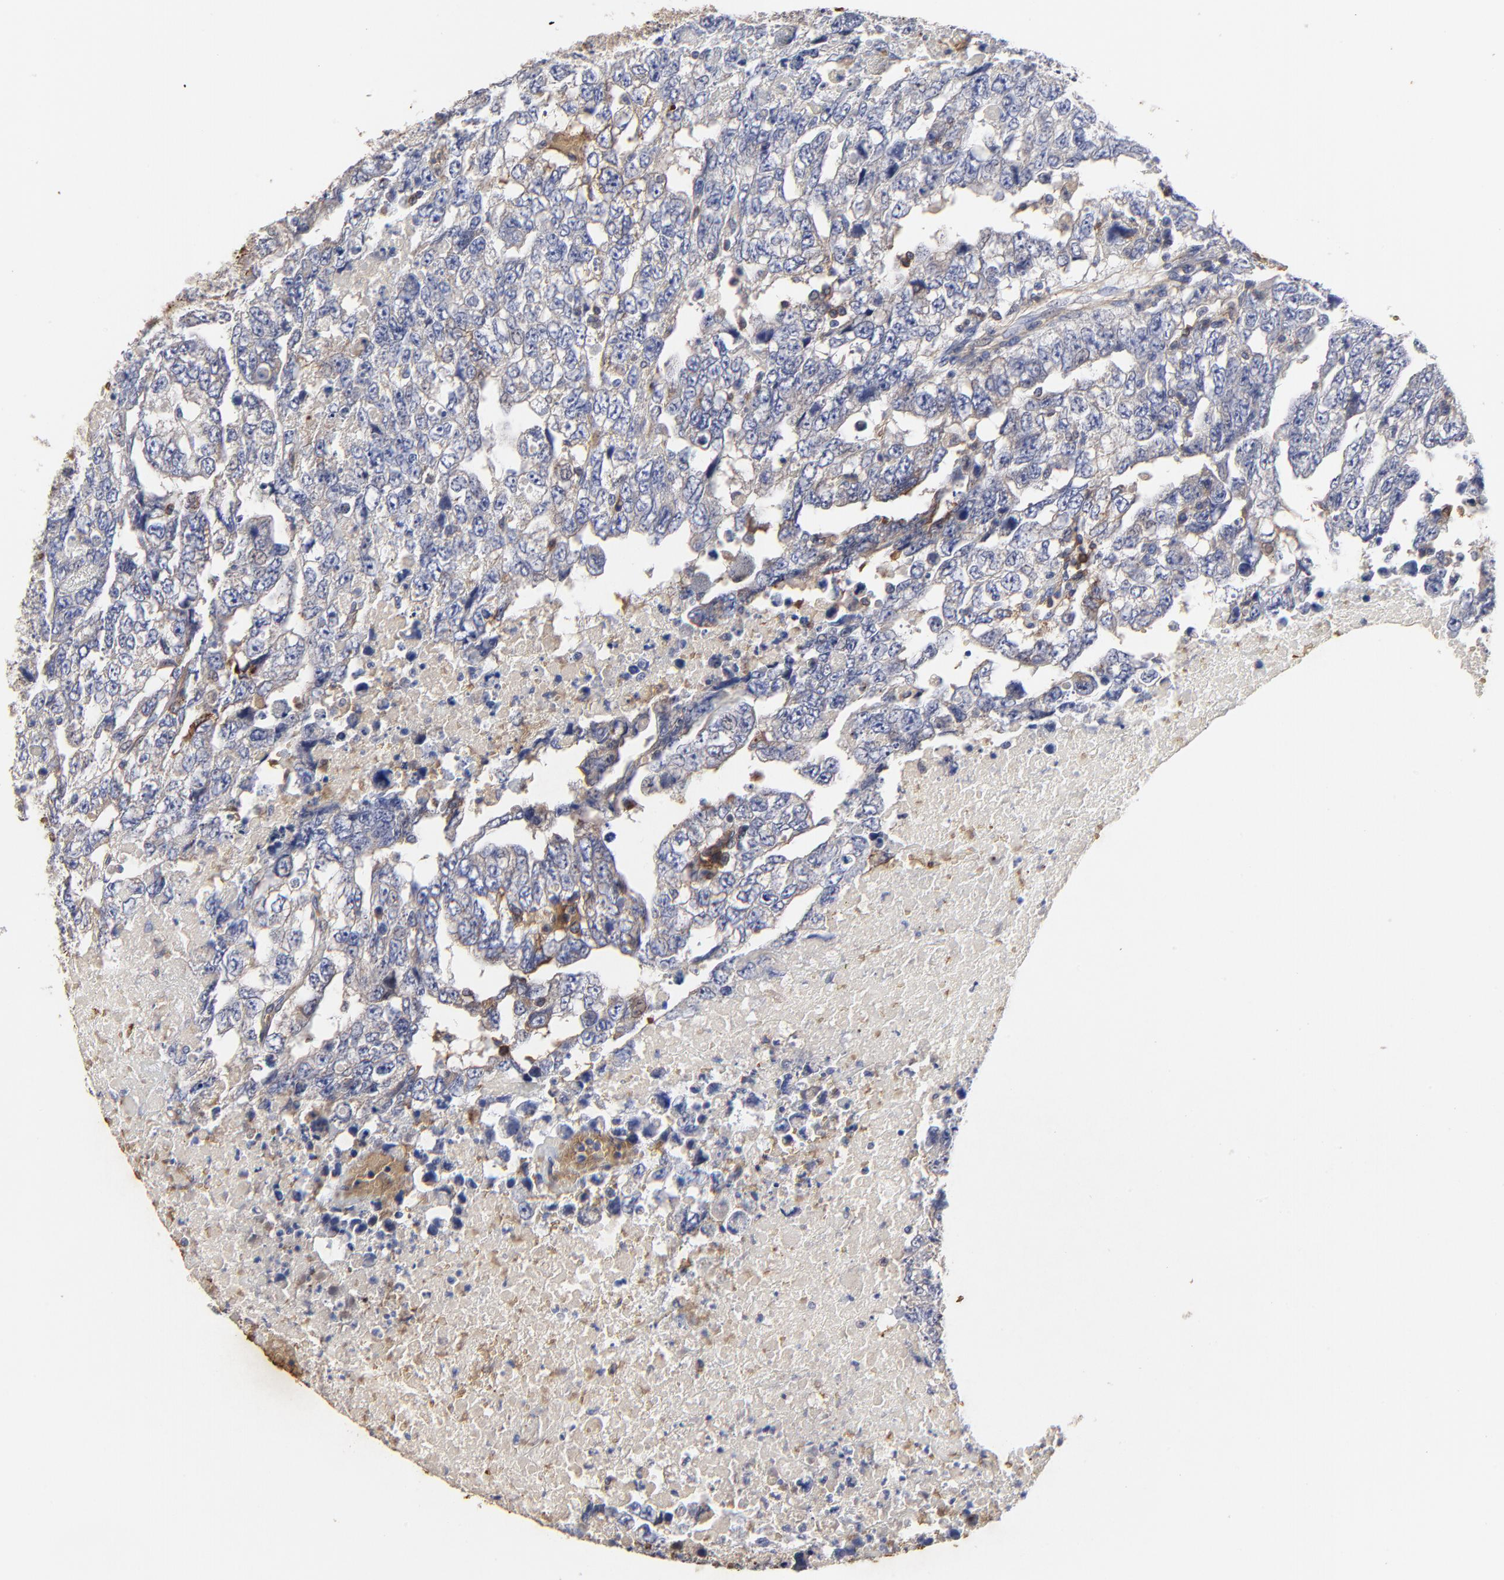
{"staining": {"intensity": "negative", "quantity": "none", "location": "none"}, "tissue": "testis cancer", "cell_type": "Tumor cells", "image_type": "cancer", "snomed": [{"axis": "morphology", "description": "Carcinoma, Embryonal, NOS"}, {"axis": "topography", "description": "Testis"}], "caption": "DAB (3,3'-diaminobenzidine) immunohistochemical staining of testis cancer (embryonal carcinoma) exhibits no significant expression in tumor cells. (DAB immunohistochemistry (IHC), high magnification).", "gene": "PAG1", "patient": {"sex": "male", "age": 36}}